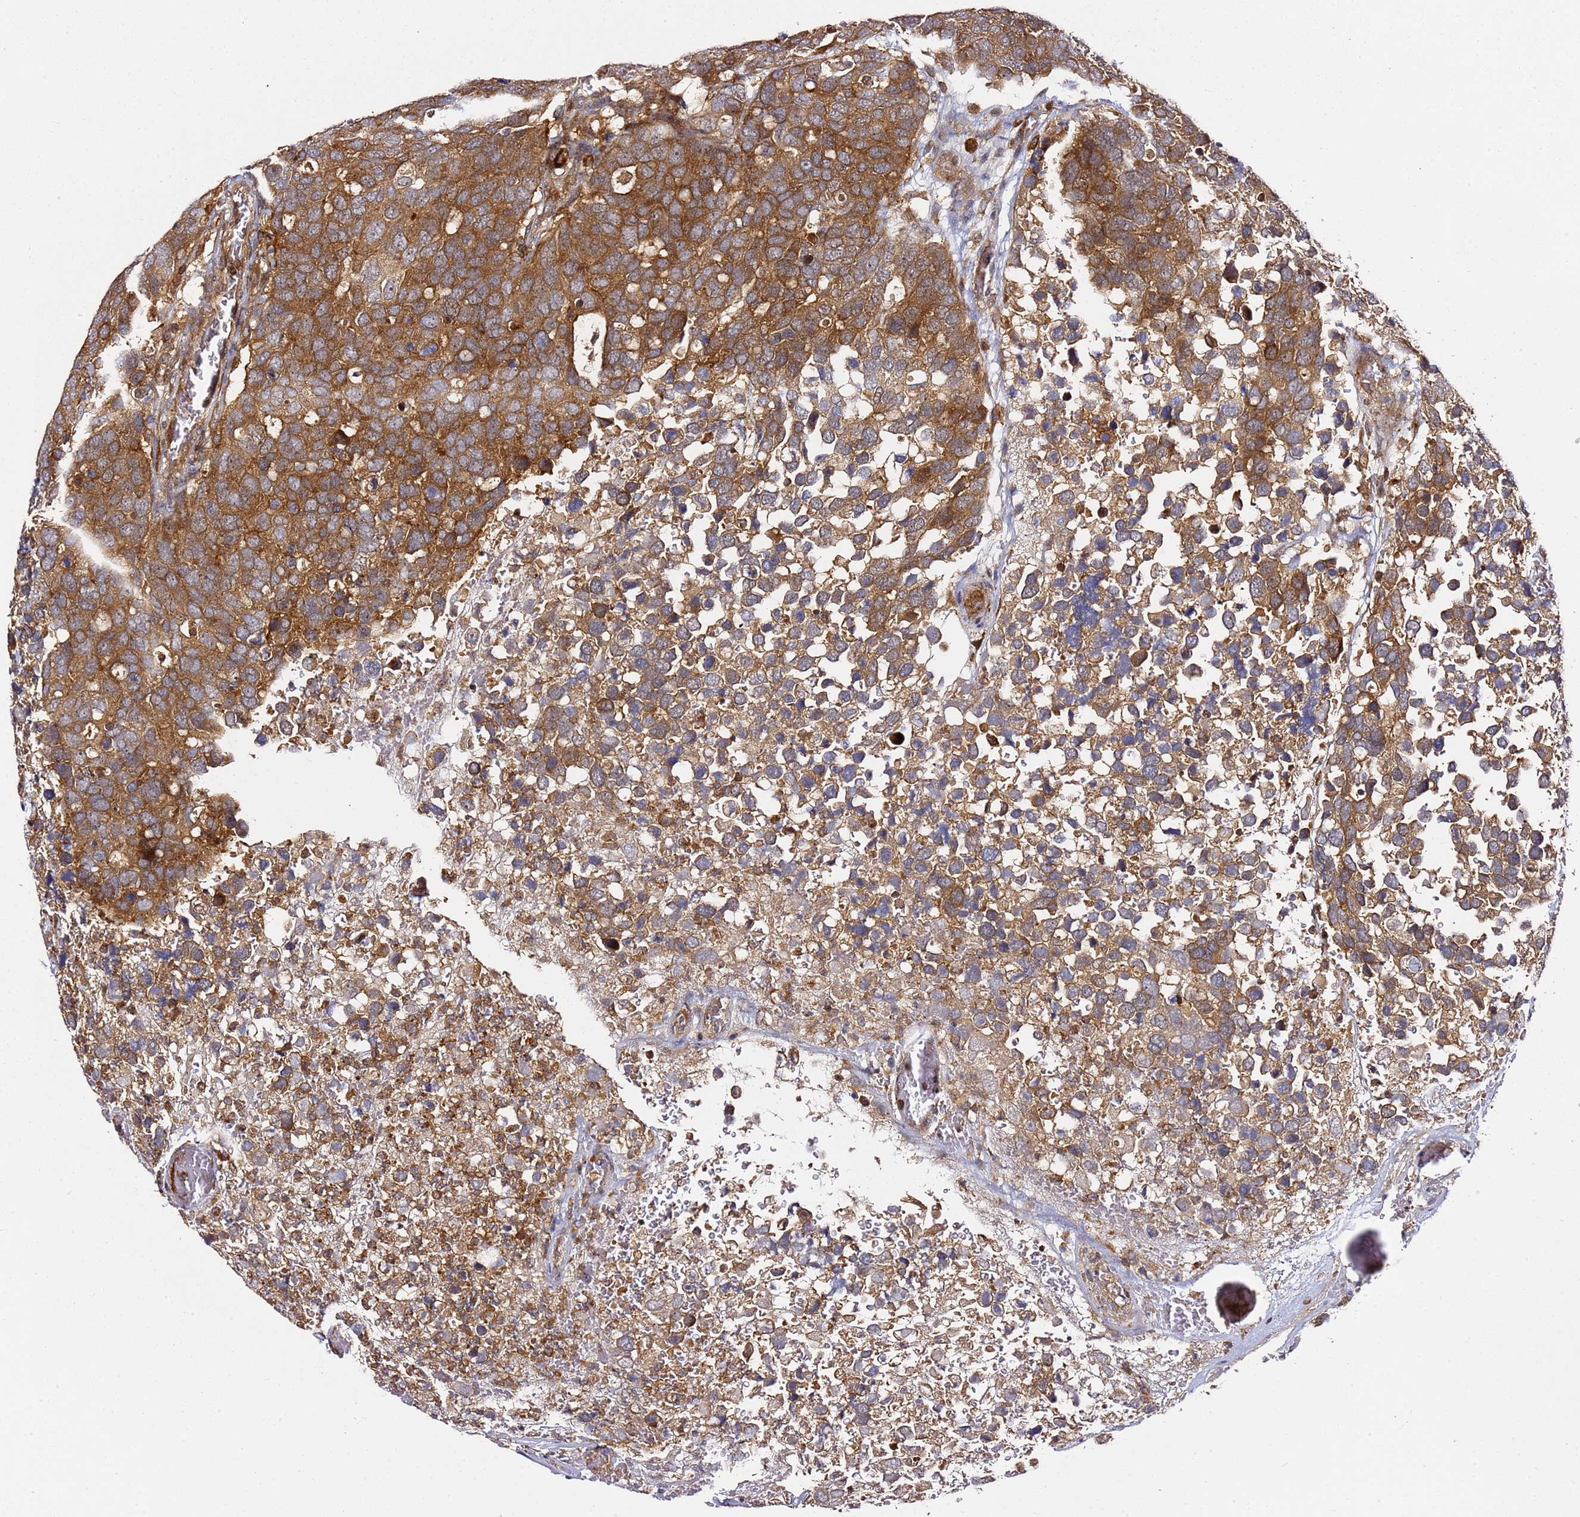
{"staining": {"intensity": "moderate", "quantity": ">75%", "location": "cytoplasmic/membranous"}, "tissue": "breast cancer", "cell_type": "Tumor cells", "image_type": "cancer", "snomed": [{"axis": "morphology", "description": "Duct carcinoma"}, {"axis": "topography", "description": "Breast"}], "caption": "A medium amount of moderate cytoplasmic/membranous positivity is appreciated in about >75% of tumor cells in breast cancer (intraductal carcinoma) tissue.", "gene": "PRMT7", "patient": {"sex": "female", "age": 83}}